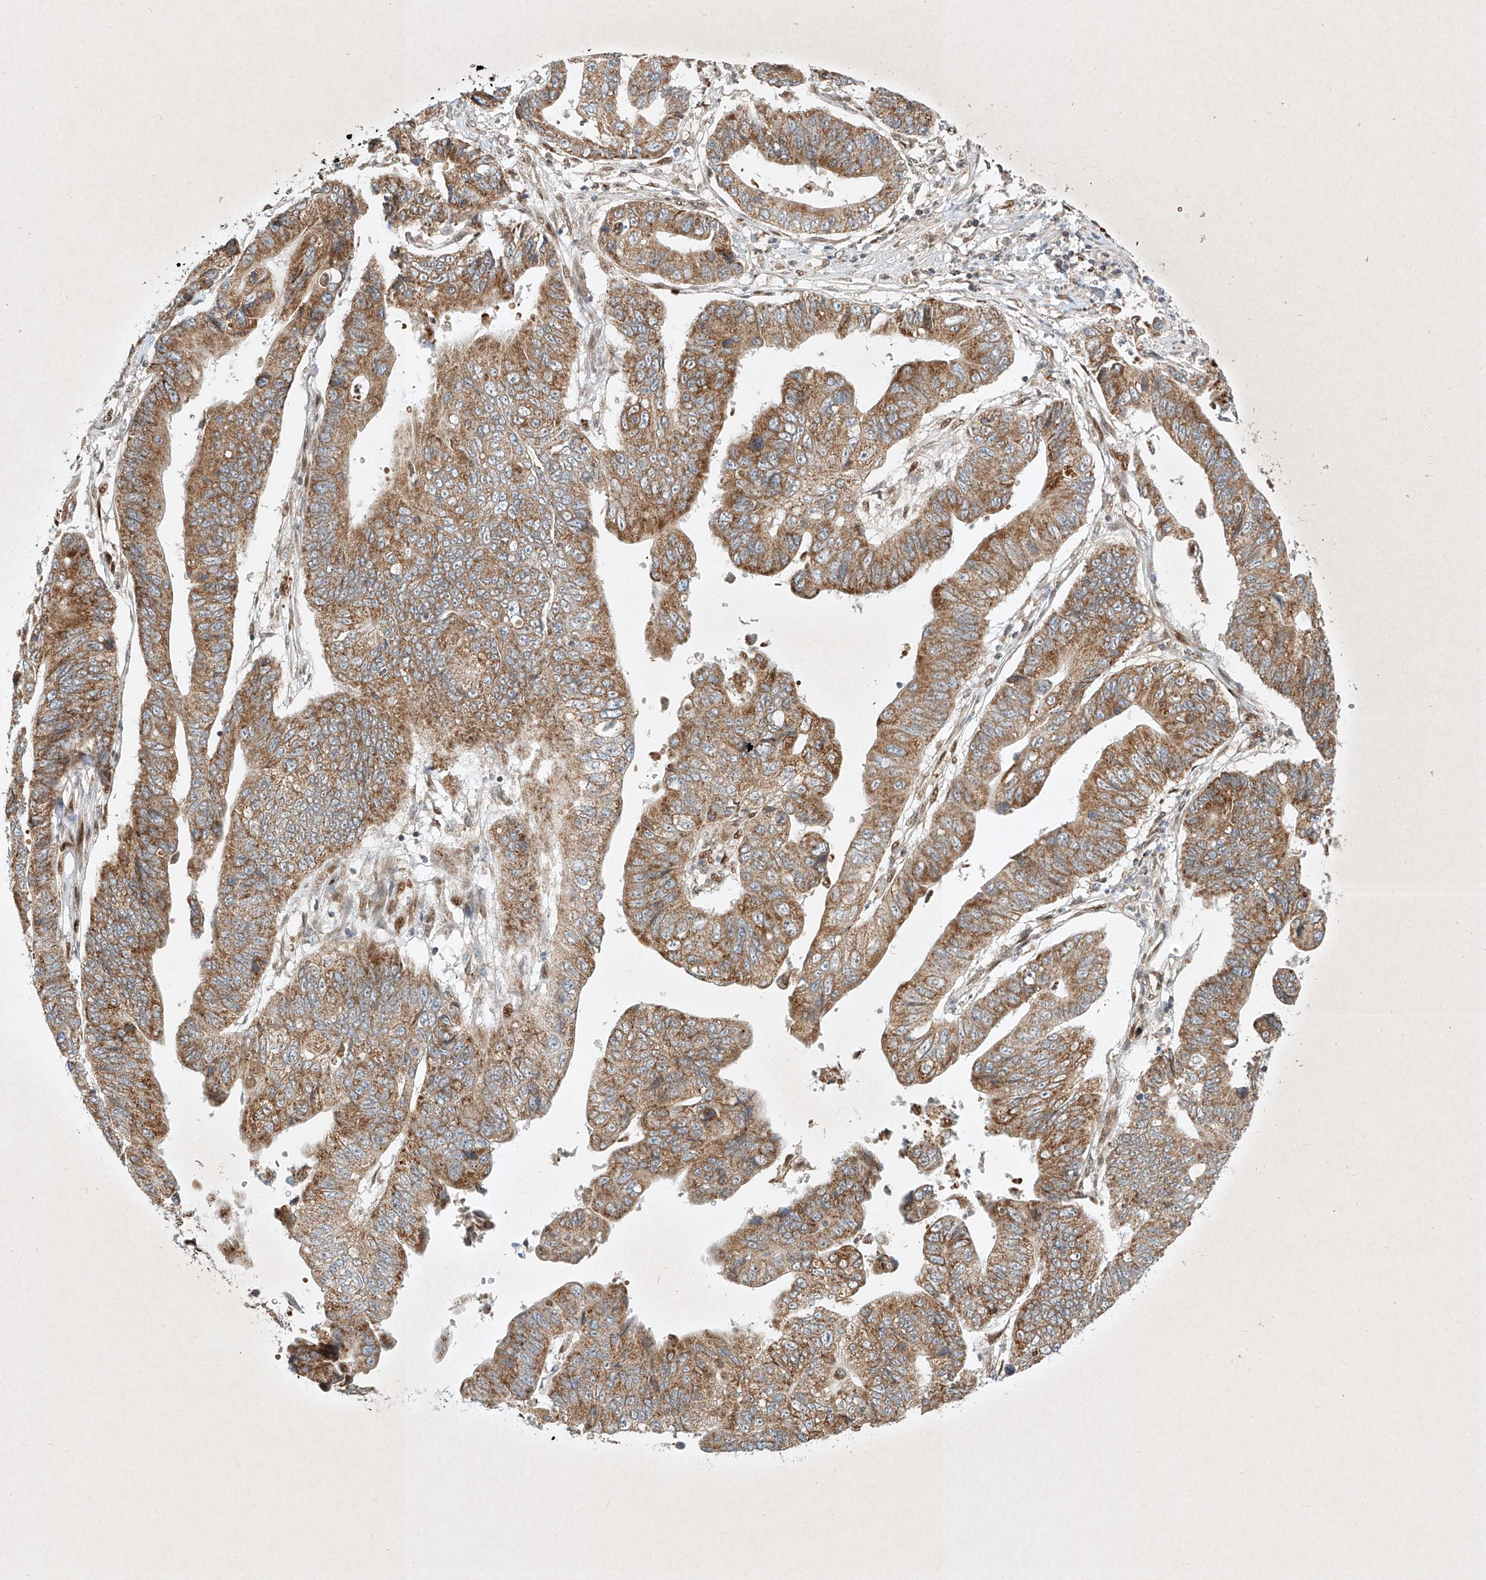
{"staining": {"intensity": "moderate", "quantity": ">75%", "location": "cytoplasmic/membranous"}, "tissue": "stomach cancer", "cell_type": "Tumor cells", "image_type": "cancer", "snomed": [{"axis": "morphology", "description": "Adenocarcinoma, NOS"}, {"axis": "topography", "description": "Stomach"}], "caption": "A micrograph showing moderate cytoplasmic/membranous expression in about >75% of tumor cells in adenocarcinoma (stomach), as visualized by brown immunohistochemical staining.", "gene": "EPG5", "patient": {"sex": "male", "age": 59}}